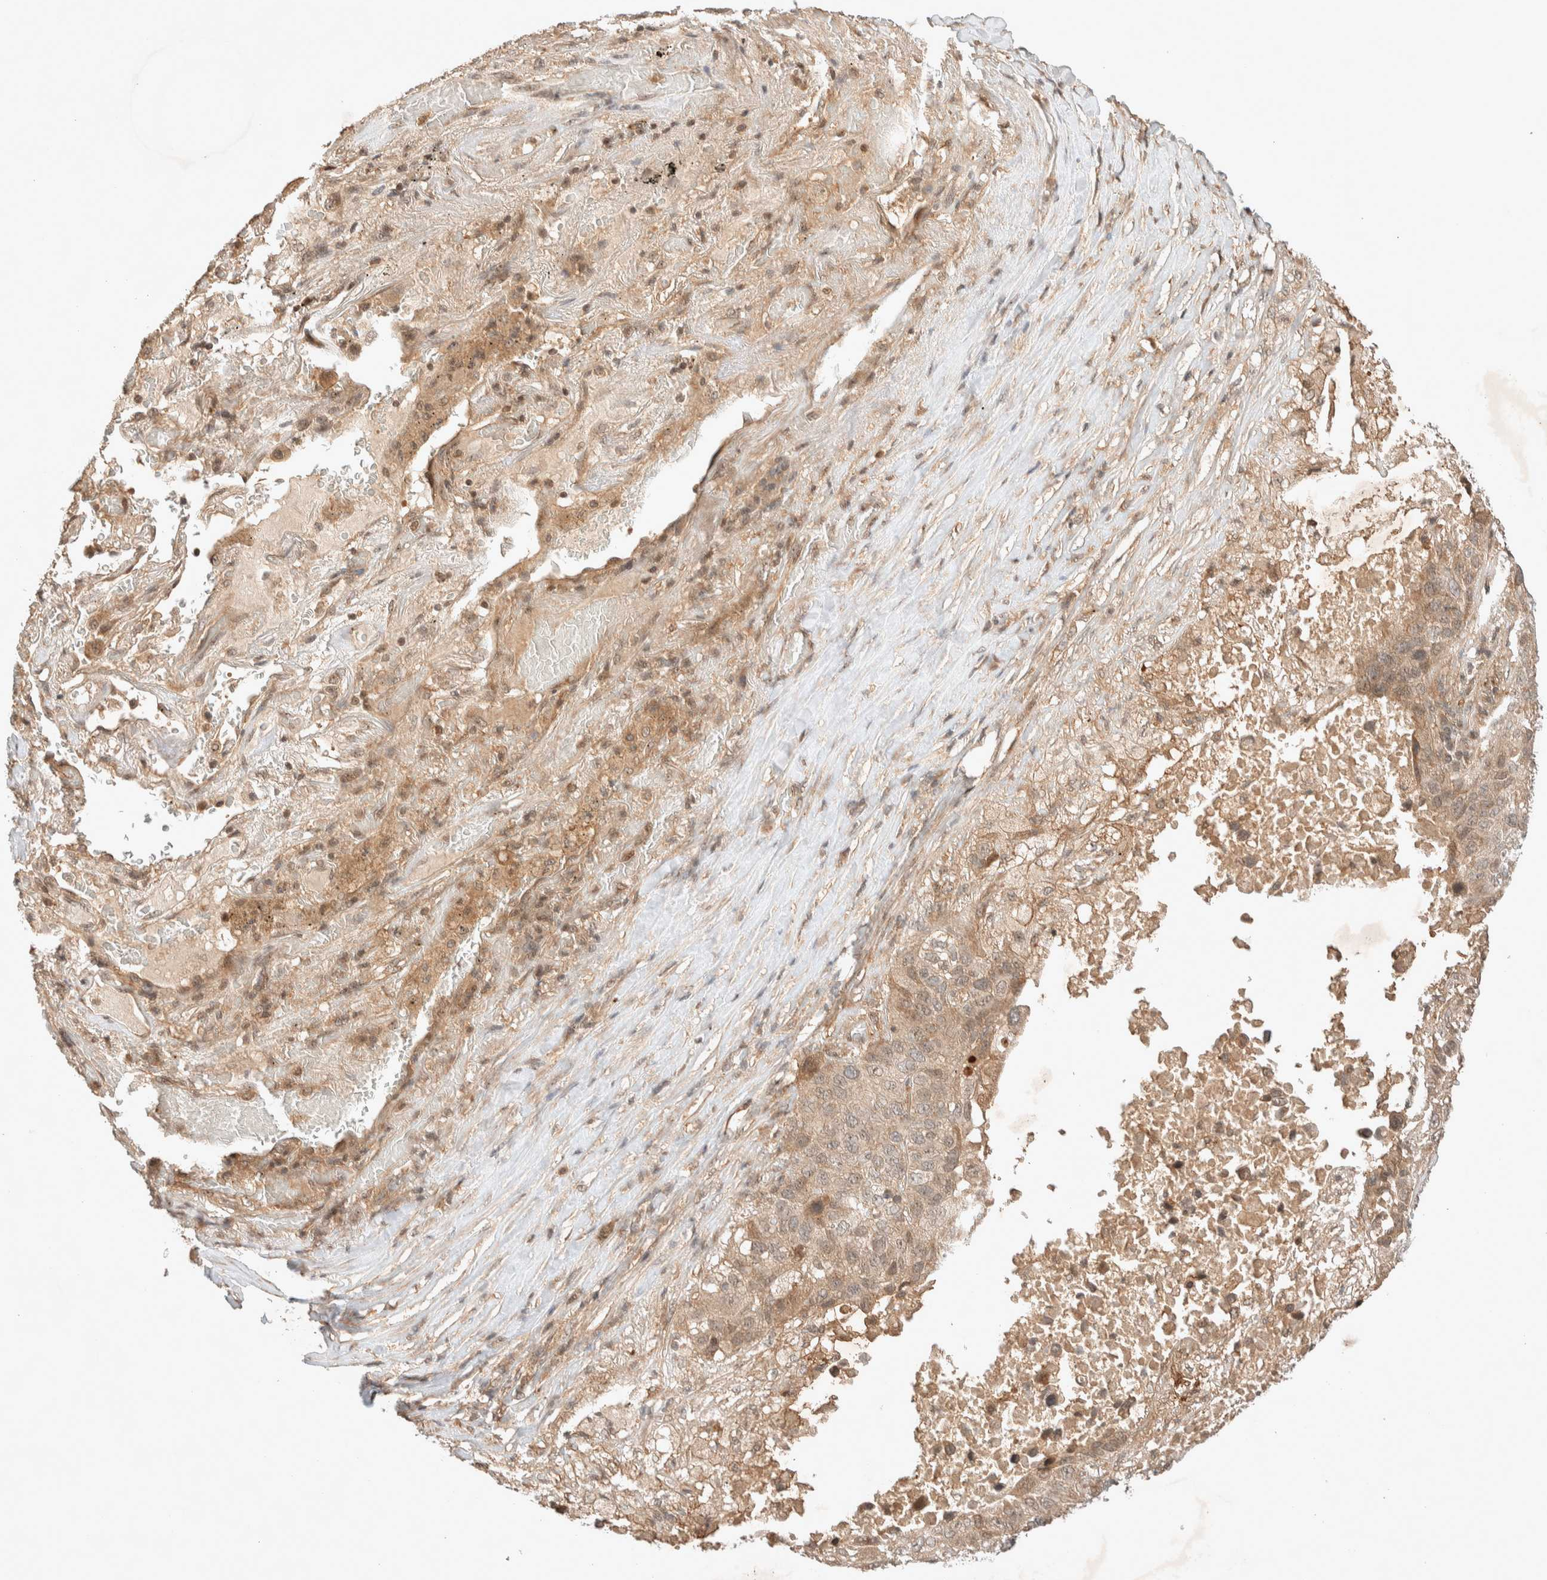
{"staining": {"intensity": "weak", "quantity": ">75%", "location": "cytoplasmic/membranous,nuclear"}, "tissue": "lung cancer", "cell_type": "Tumor cells", "image_type": "cancer", "snomed": [{"axis": "morphology", "description": "Squamous cell carcinoma, NOS"}, {"axis": "topography", "description": "Lung"}], "caption": "Lung squamous cell carcinoma tissue displays weak cytoplasmic/membranous and nuclear expression in approximately >75% of tumor cells, visualized by immunohistochemistry.", "gene": "THRA", "patient": {"sex": "male", "age": 57}}